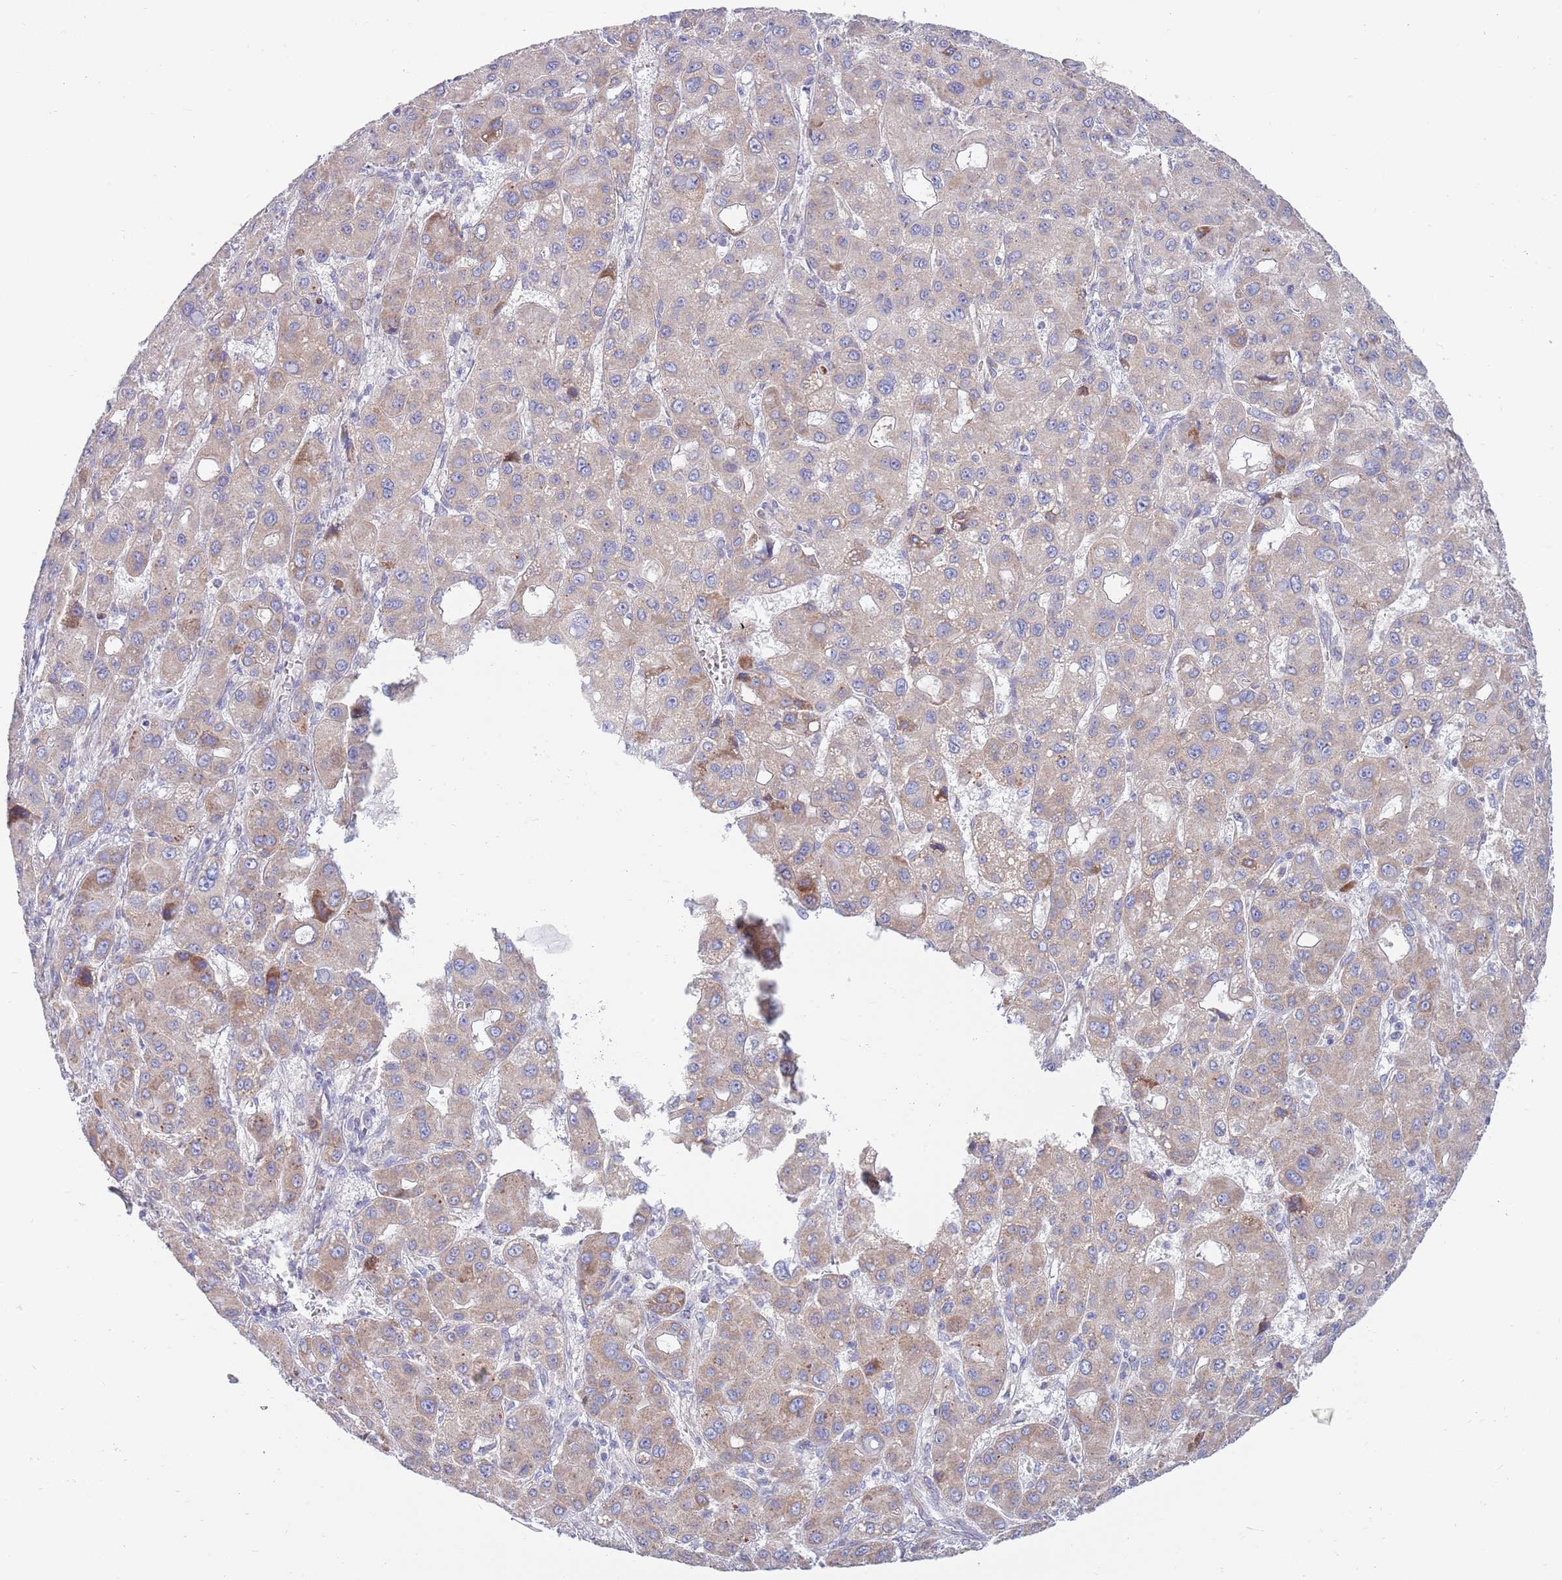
{"staining": {"intensity": "weak", "quantity": ">75%", "location": "cytoplasmic/membranous"}, "tissue": "liver cancer", "cell_type": "Tumor cells", "image_type": "cancer", "snomed": [{"axis": "morphology", "description": "Carcinoma, Hepatocellular, NOS"}, {"axis": "topography", "description": "Liver"}], "caption": "Human hepatocellular carcinoma (liver) stained for a protein (brown) shows weak cytoplasmic/membranous positive positivity in about >75% of tumor cells.", "gene": "EMC8", "patient": {"sex": "male", "age": 55}}